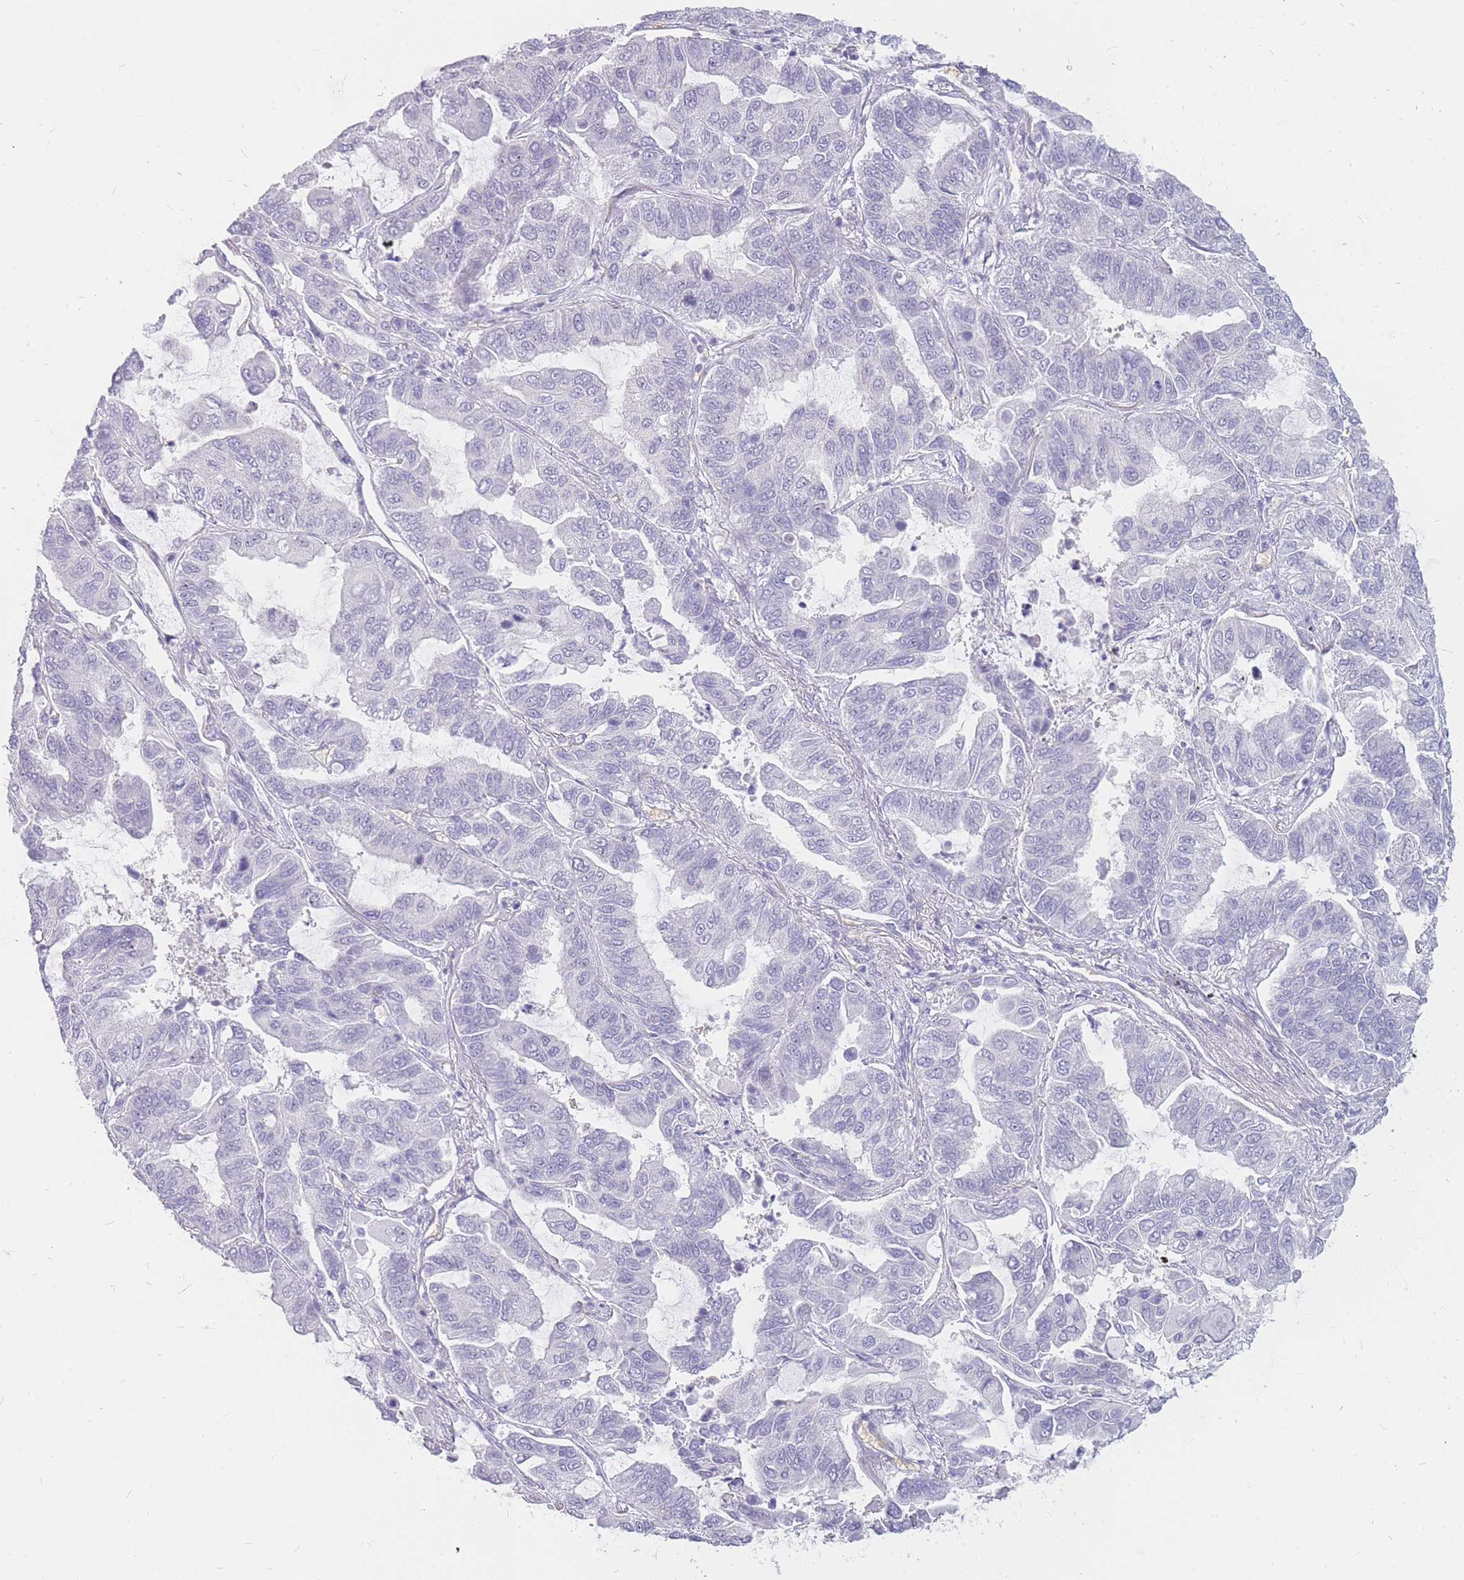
{"staining": {"intensity": "negative", "quantity": "none", "location": "none"}, "tissue": "lung cancer", "cell_type": "Tumor cells", "image_type": "cancer", "snomed": [{"axis": "morphology", "description": "Adenocarcinoma, NOS"}, {"axis": "topography", "description": "Lung"}], "caption": "Adenocarcinoma (lung) stained for a protein using immunohistochemistry (IHC) exhibits no staining tumor cells.", "gene": "INS", "patient": {"sex": "male", "age": 64}}